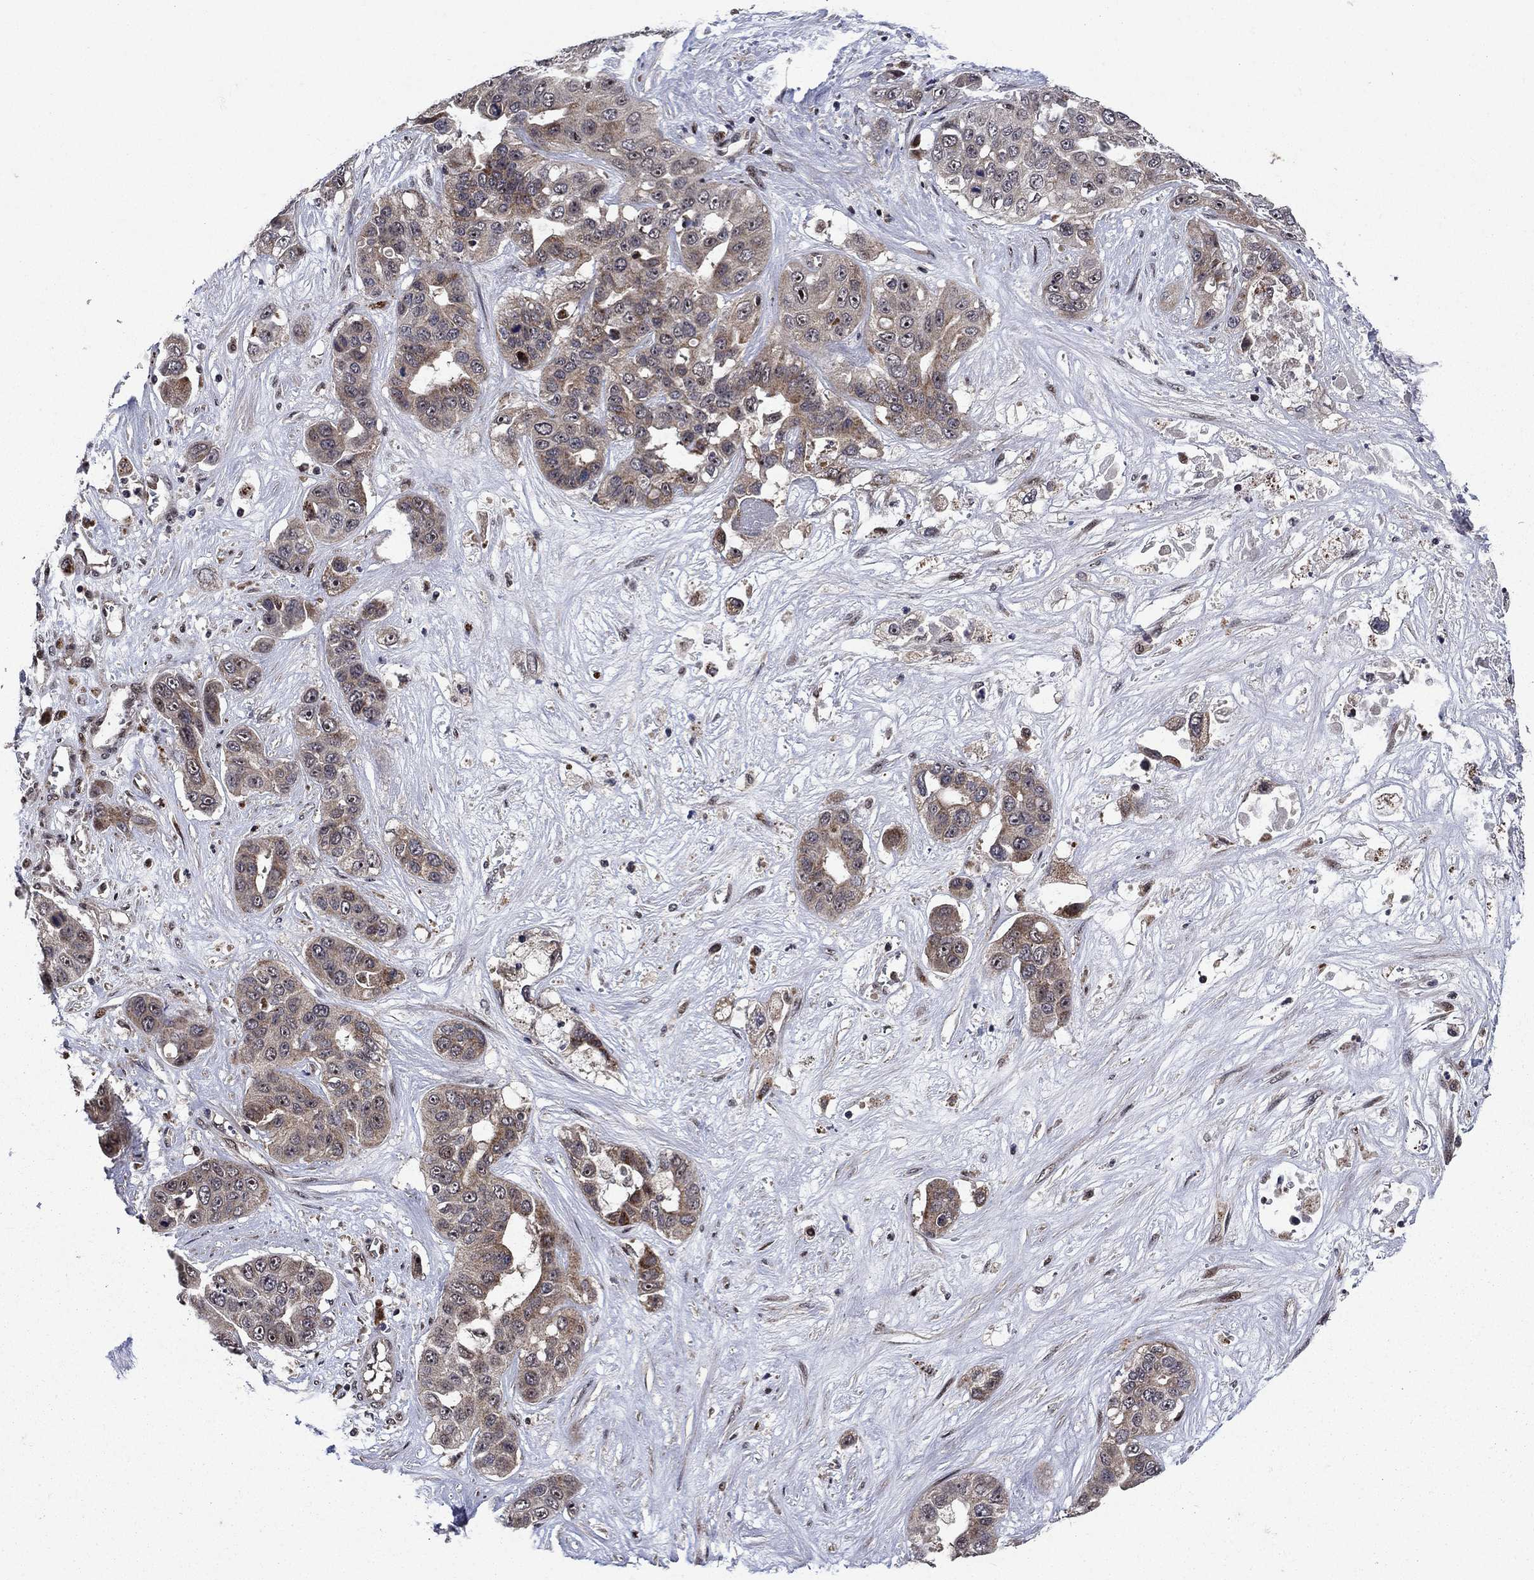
{"staining": {"intensity": "moderate", "quantity": "<25%", "location": "cytoplasmic/membranous"}, "tissue": "liver cancer", "cell_type": "Tumor cells", "image_type": "cancer", "snomed": [{"axis": "morphology", "description": "Cholangiocarcinoma"}, {"axis": "topography", "description": "Liver"}], "caption": "A brown stain highlights moderate cytoplasmic/membranous staining of a protein in human liver cancer (cholangiocarcinoma) tumor cells.", "gene": "AGTPBP1", "patient": {"sex": "female", "age": 52}}